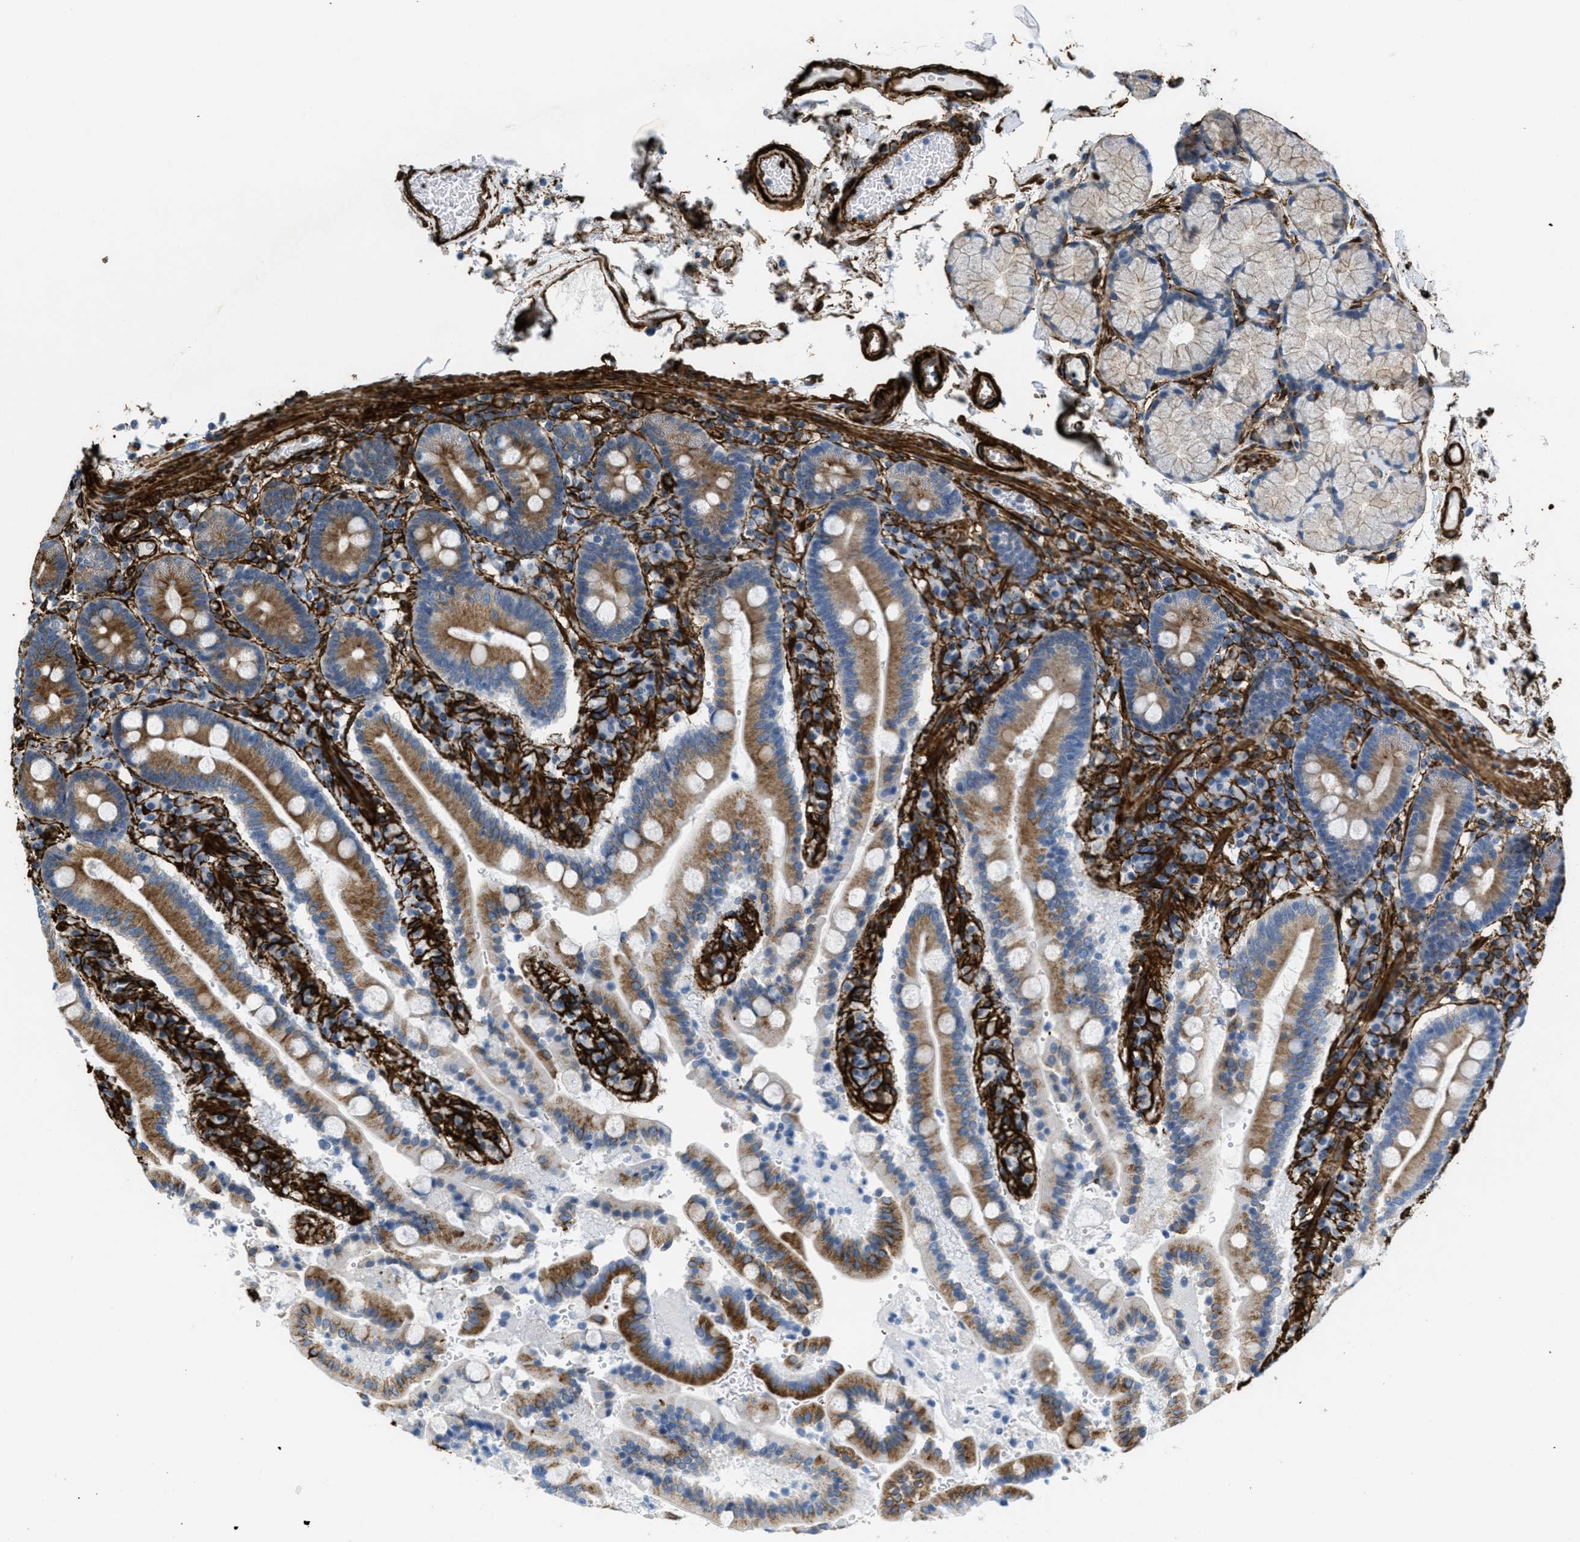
{"staining": {"intensity": "moderate", "quantity": ">75%", "location": "cytoplasmic/membranous"}, "tissue": "duodenum", "cell_type": "Glandular cells", "image_type": "normal", "snomed": [{"axis": "morphology", "description": "Normal tissue, NOS"}, {"axis": "topography", "description": "Small intestine, NOS"}], "caption": "A photomicrograph of duodenum stained for a protein displays moderate cytoplasmic/membranous brown staining in glandular cells.", "gene": "CALD1", "patient": {"sex": "female", "age": 71}}